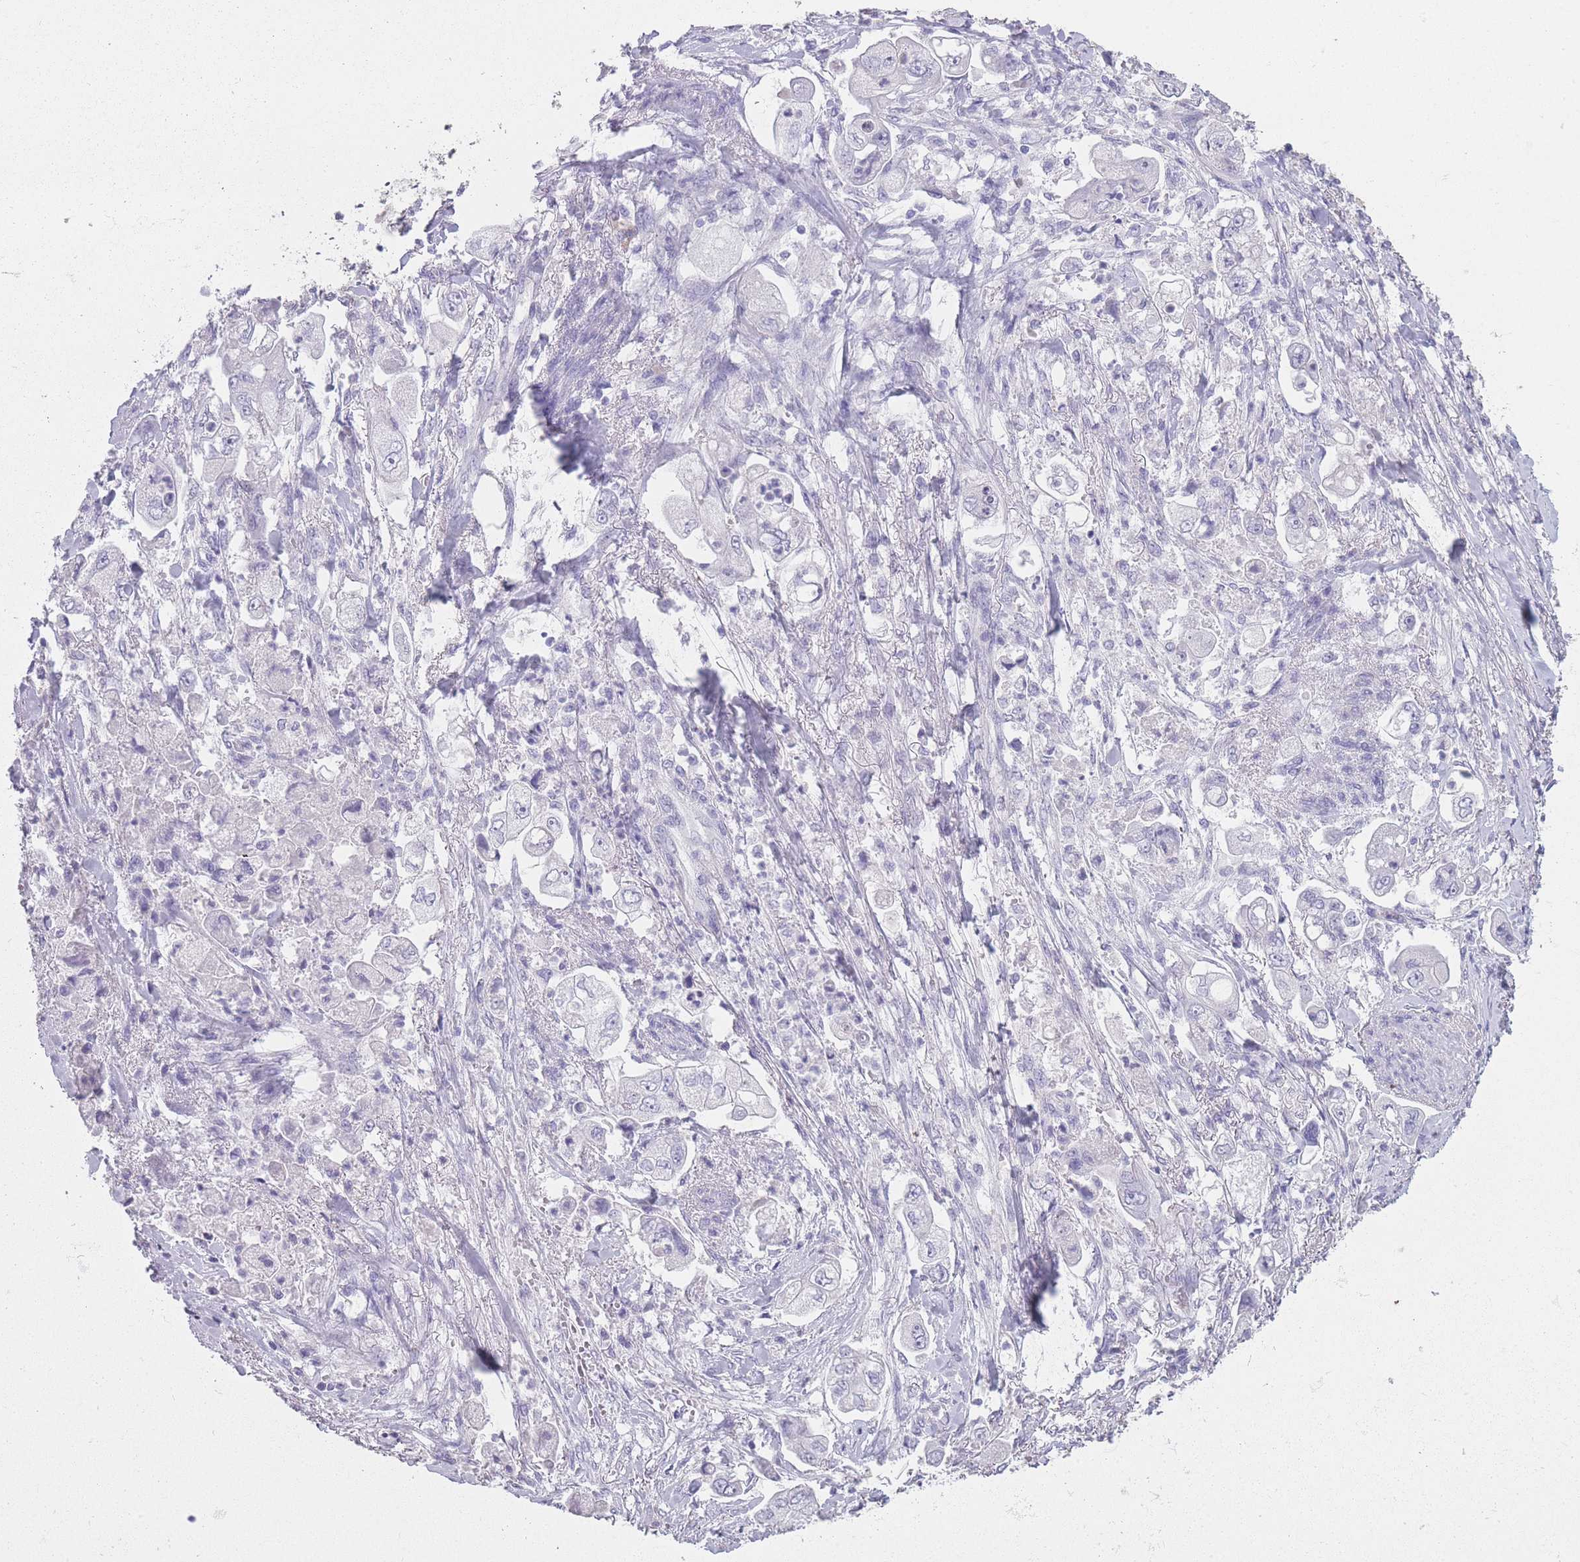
{"staining": {"intensity": "negative", "quantity": "none", "location": "none"}, "tissue": "stomach cancer", "cell_type": "Tumor cells", "image_type": "cancer", "snomed": [{"axis": "morphology", "description": "Adenocarcinoma, NOS"}, {"axis": "topography", "description": "Stomach"}], "caption": "Immunohistochemistry image of neoplastic tissue: human stomach adenocarcinoma stained with DAB (3,3'-diaminobenzidine) reveals no significant protein expression in tumor cells.", "gene": "DCANP1", "patient": {"sex": "male", "age": 62}}